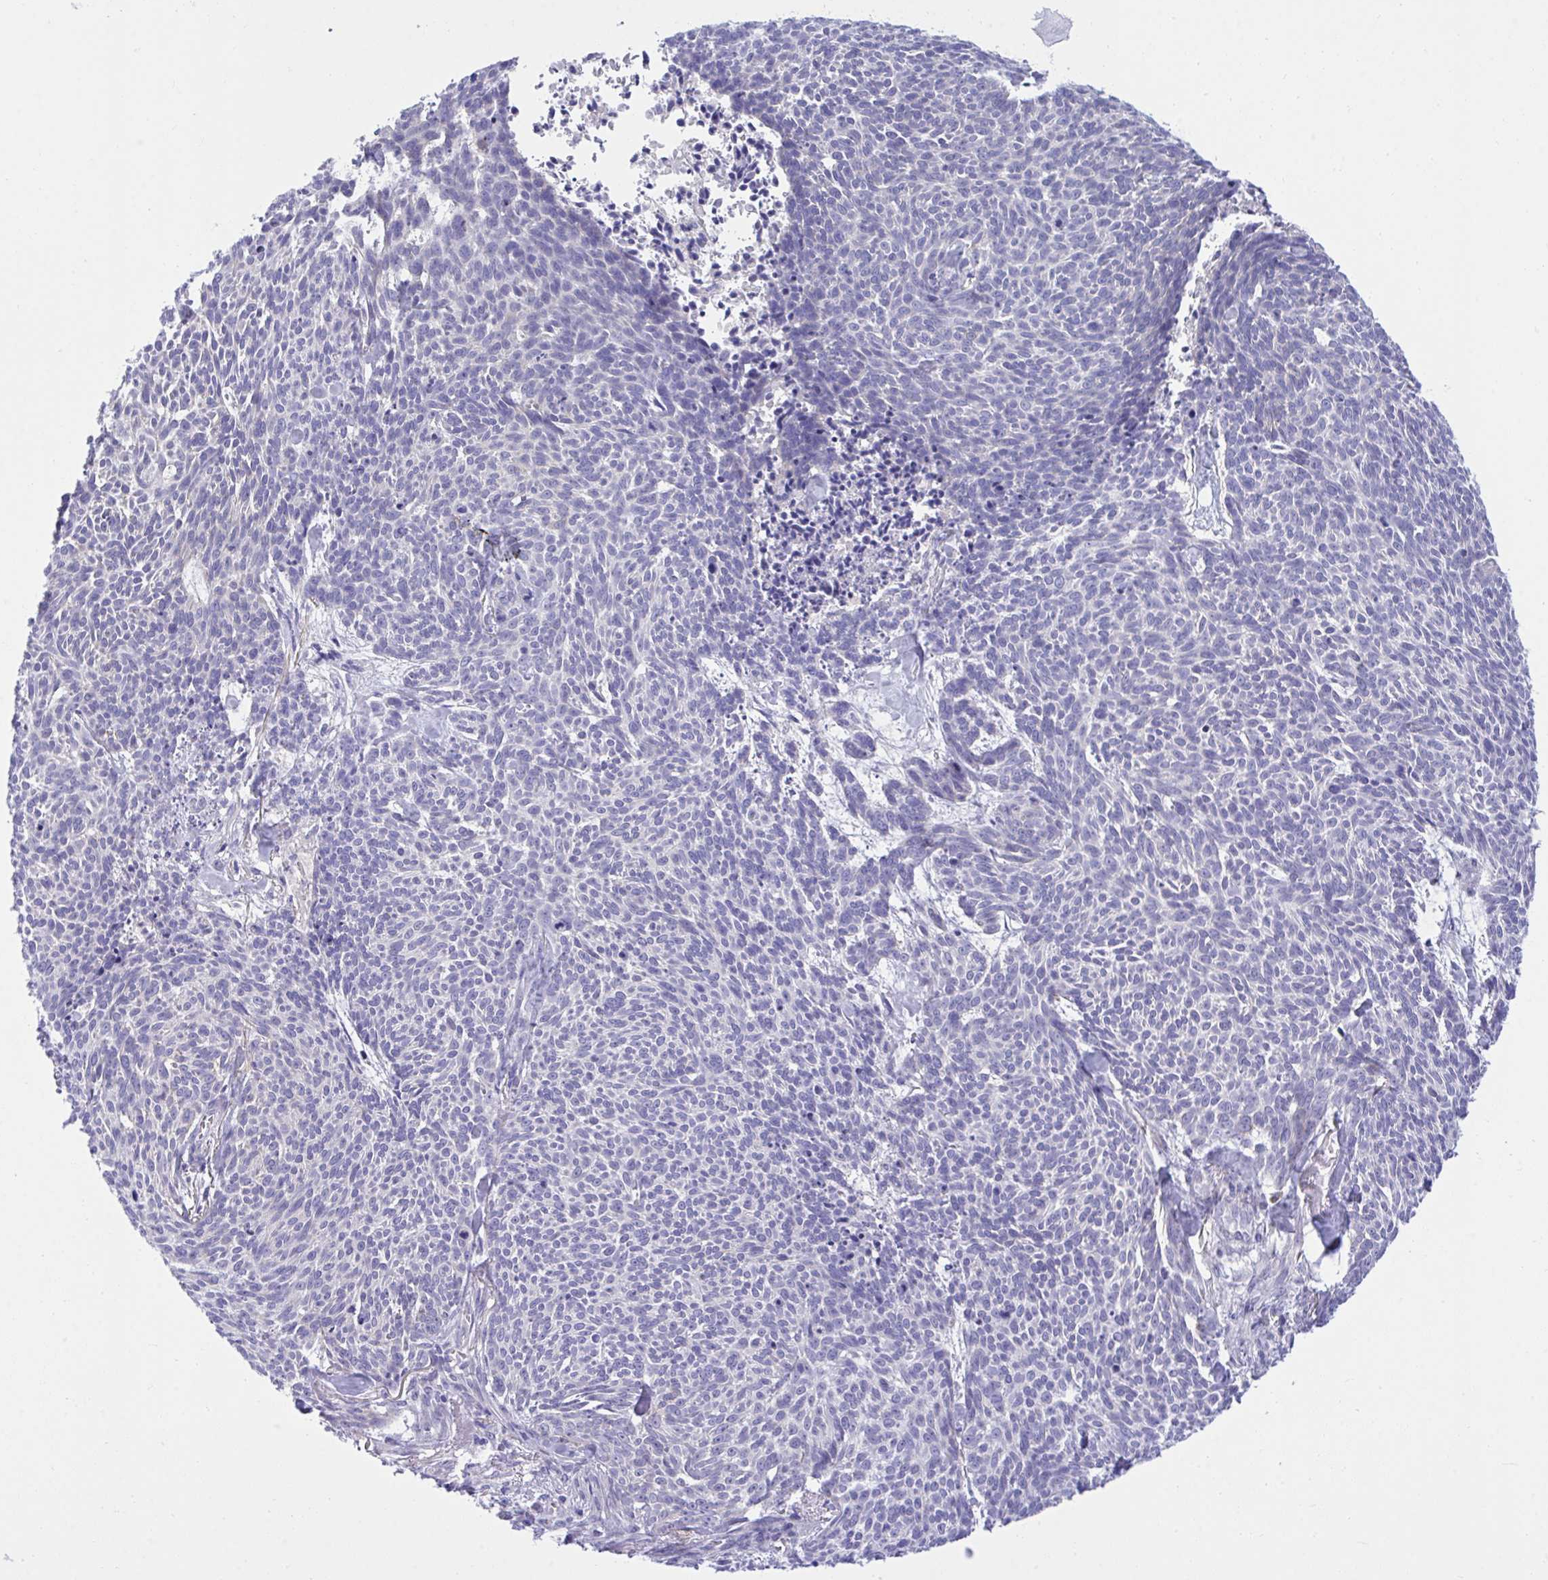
{"staining": {"intensity": "negative", "quantity": "none", "location": "none"}, "tissue": "skin cancer", "cell_type": "Tumor cells", "image_type": "cancer", "snomed": [{"axis": "morphology", "description": "Basal cell carcinoma"}, {"axis": "topography", "description": "Skin"}], "caption": "The image exhibits no significant expression in tumor cells of skin cancer (basal cell carcinoma). The staining was performed using DAB to visualize the protein expression in brown, while the nuclei were stained in blue with hematoxylin (Magnification: 20x).", "gene": "MED9", "patient": {"sex": "female", "age": 93}}